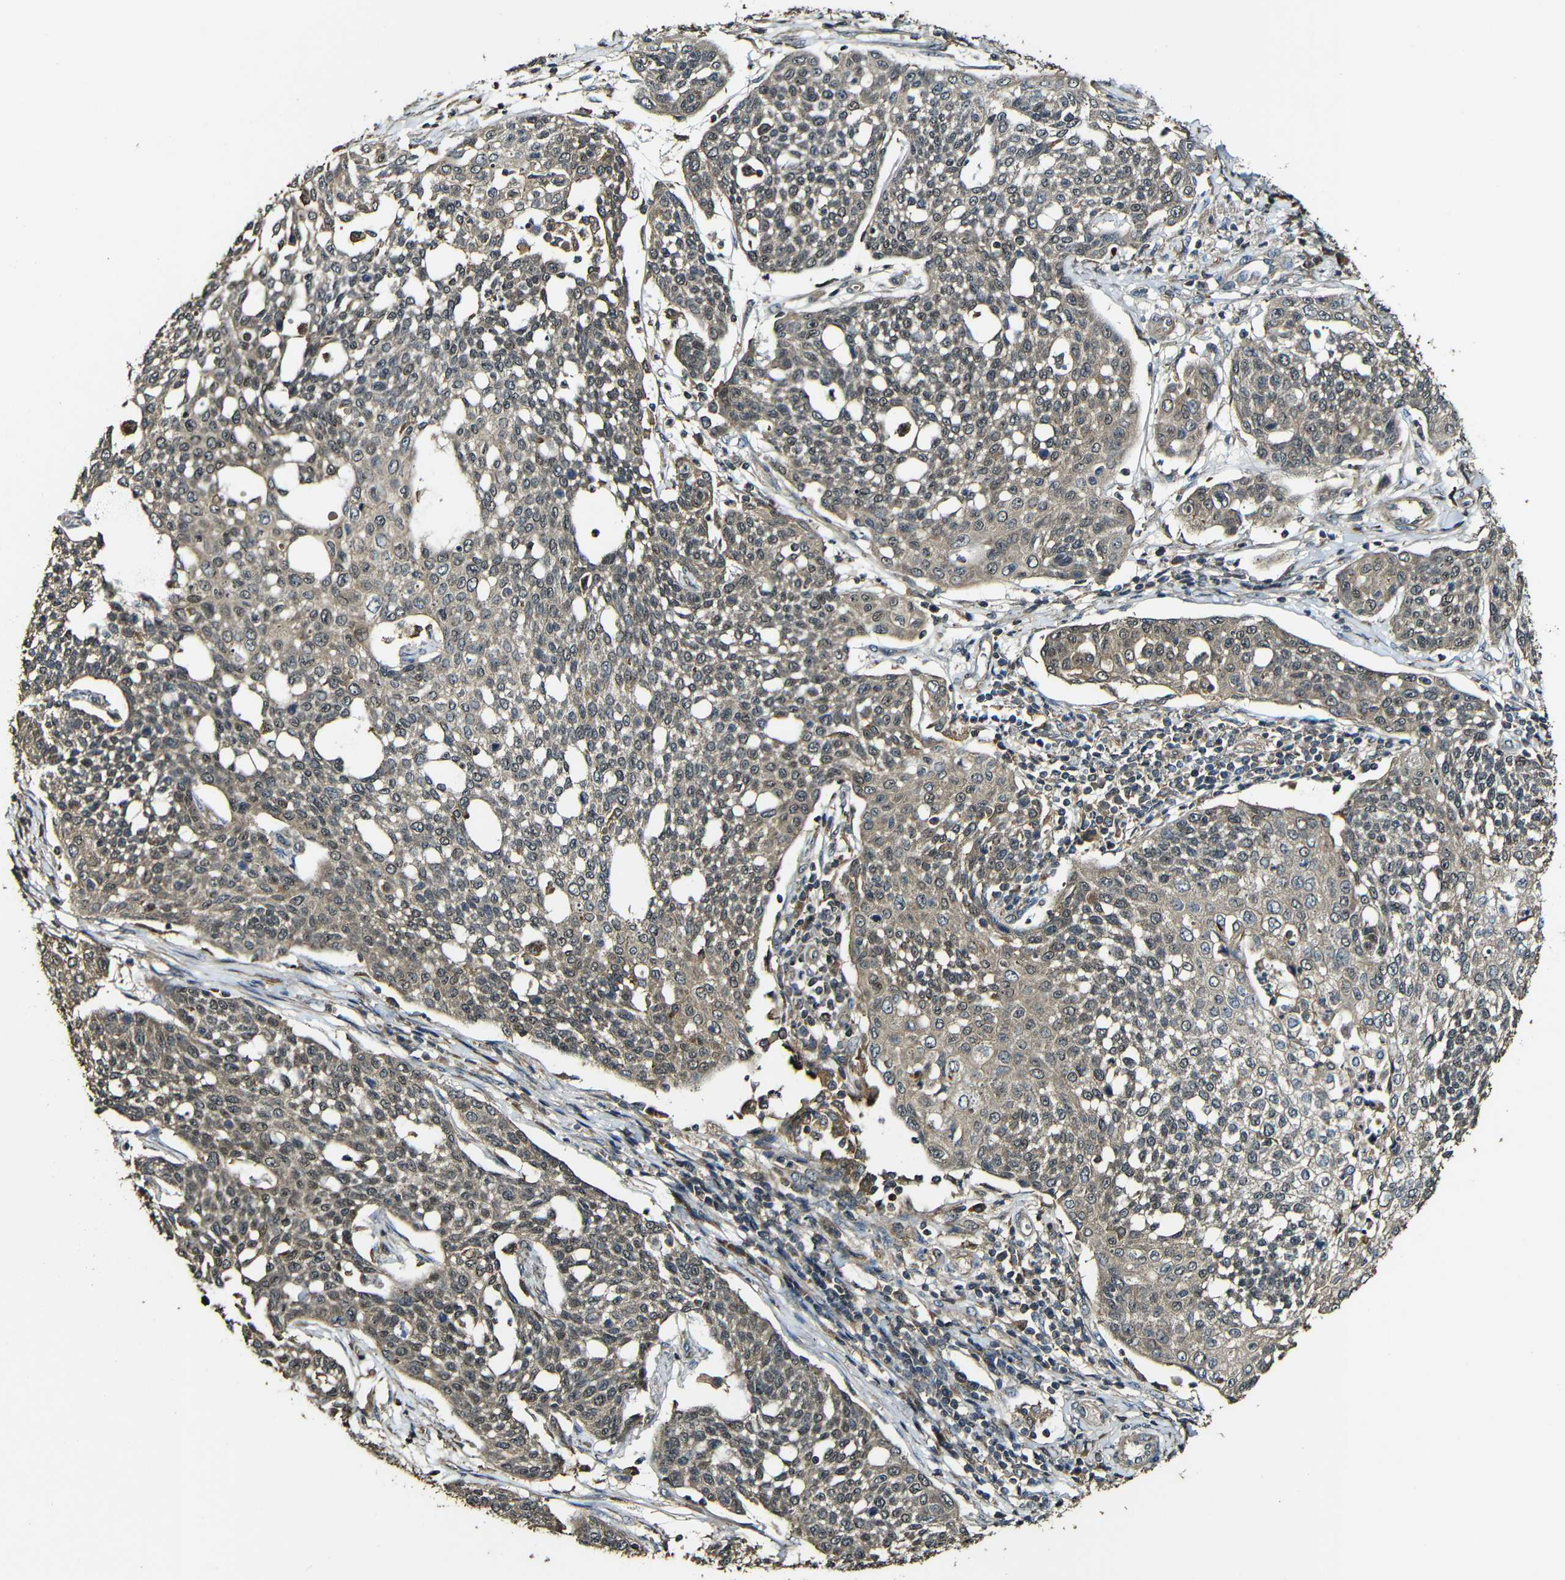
{"staining": {"intensity": "moderate", "quantity": ">75%", "location": "cytoplasmic/membranous"}, "tissue": "cervical cancer", "cell_type": "Tumor cells", "image_type": "cancer", "snomed": [{"axis": "morphology", "description": "Squamous cell carcinoma, NOS"}, {"axis": "topography", "description": "Cervix"}], "caption": "A brown stain labels moderate cytoplasmic/membranous staining of a protein in squamous cell carcinoma (cervical) tumor cells.", "gene": "CASP8", "patient": {"sex": "female", "age": 34}}